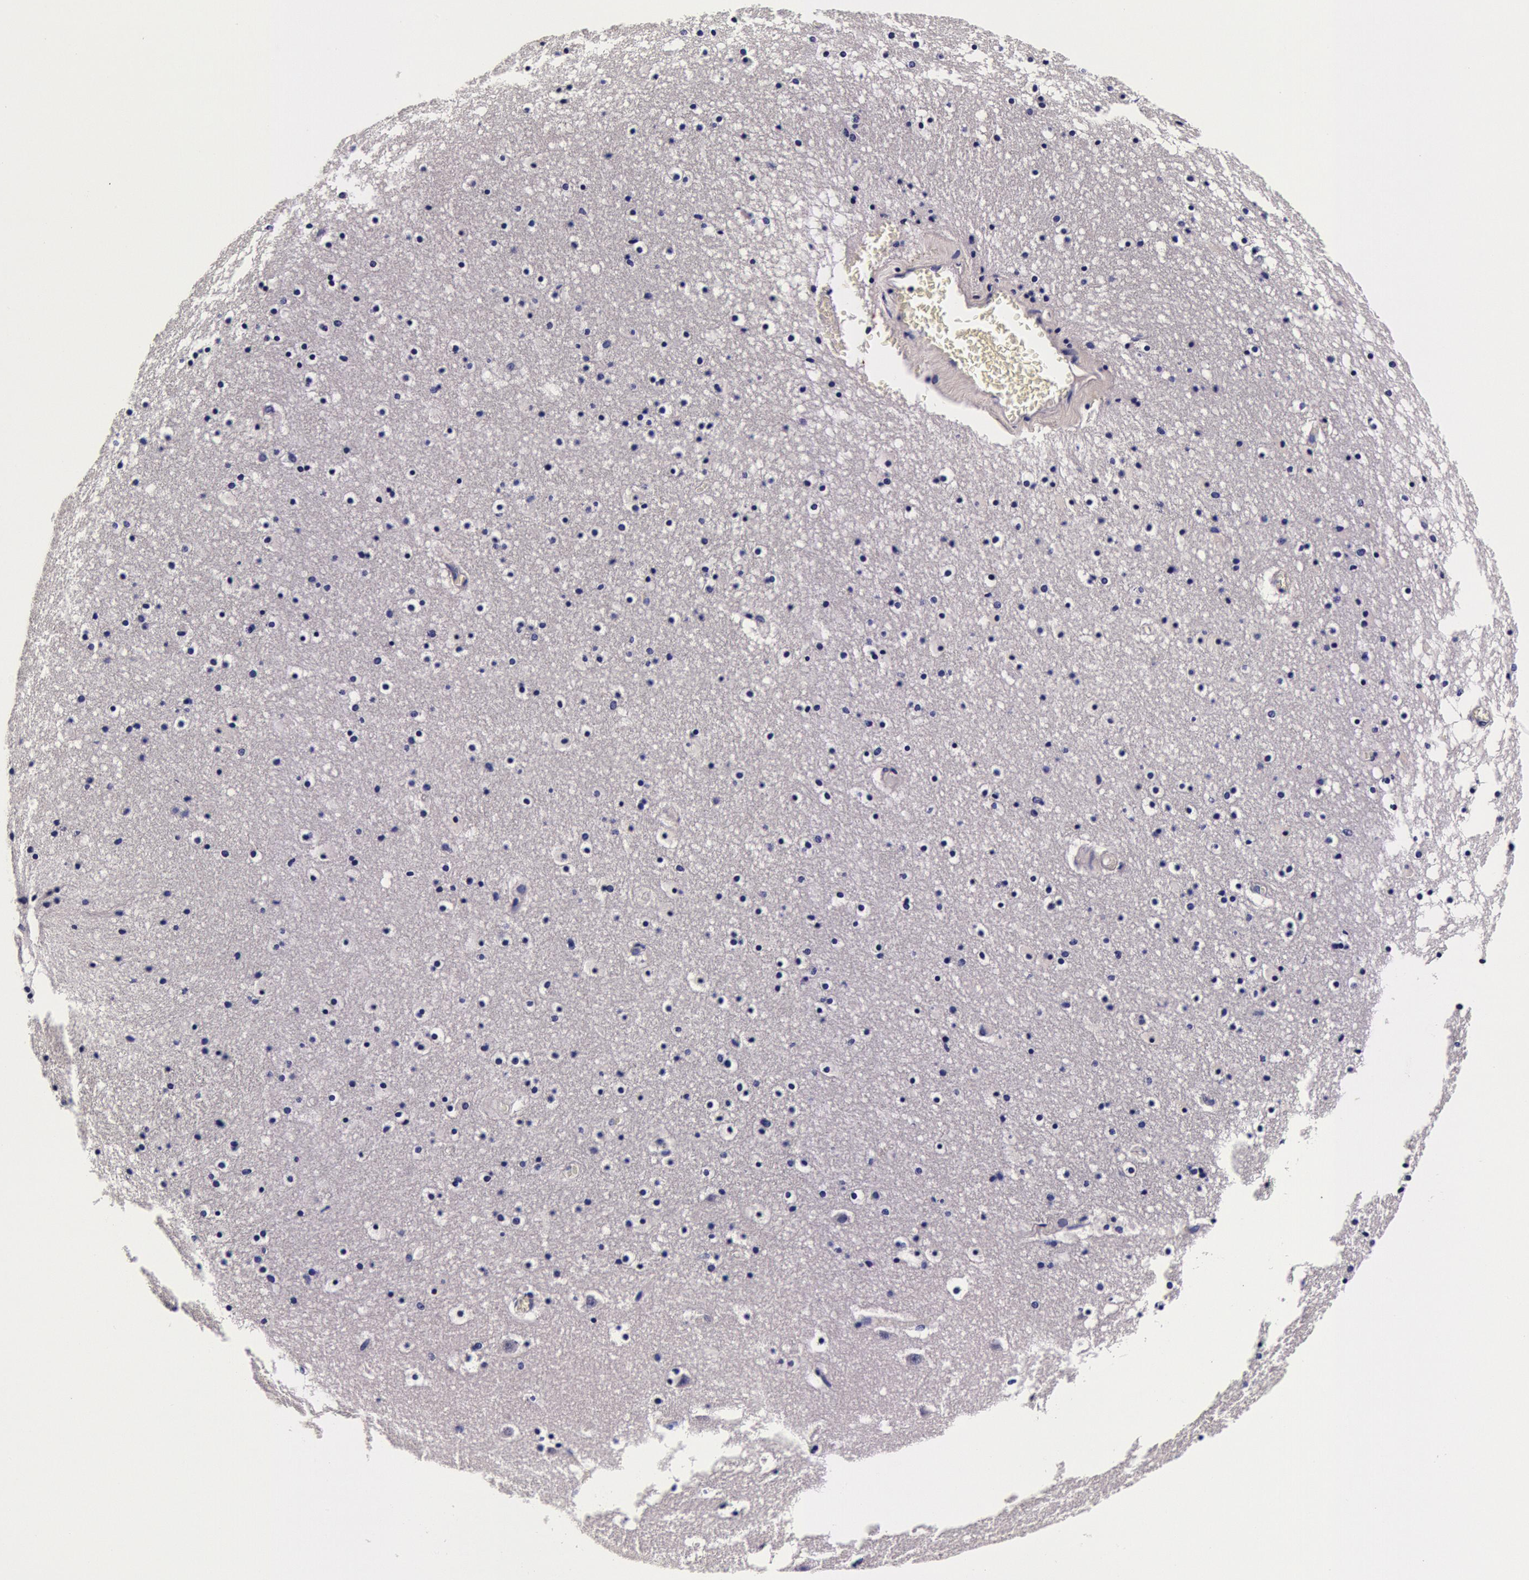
{"staining": {"intensity": "negative", "quantity": "none", "location": "none"}, "tissue": "caudate", "cell_type": "Glial cells", "image_type": "normal", "snomed": [{"axis": "morphology", "description": "Normal tissue, NOS"}, {"axis": "topography", "description": "Lateral ventricle wall"}], "caption": "This histopathology image is of benign caudate stained with IHC to label a protein in brown with the nuclei are counter-stained blue. There is no staining in glial cells. (DAB immunohistochemistry, high magnification).", "gene": "CCDC22", "patient": {"sex": "male", "age": 45}}